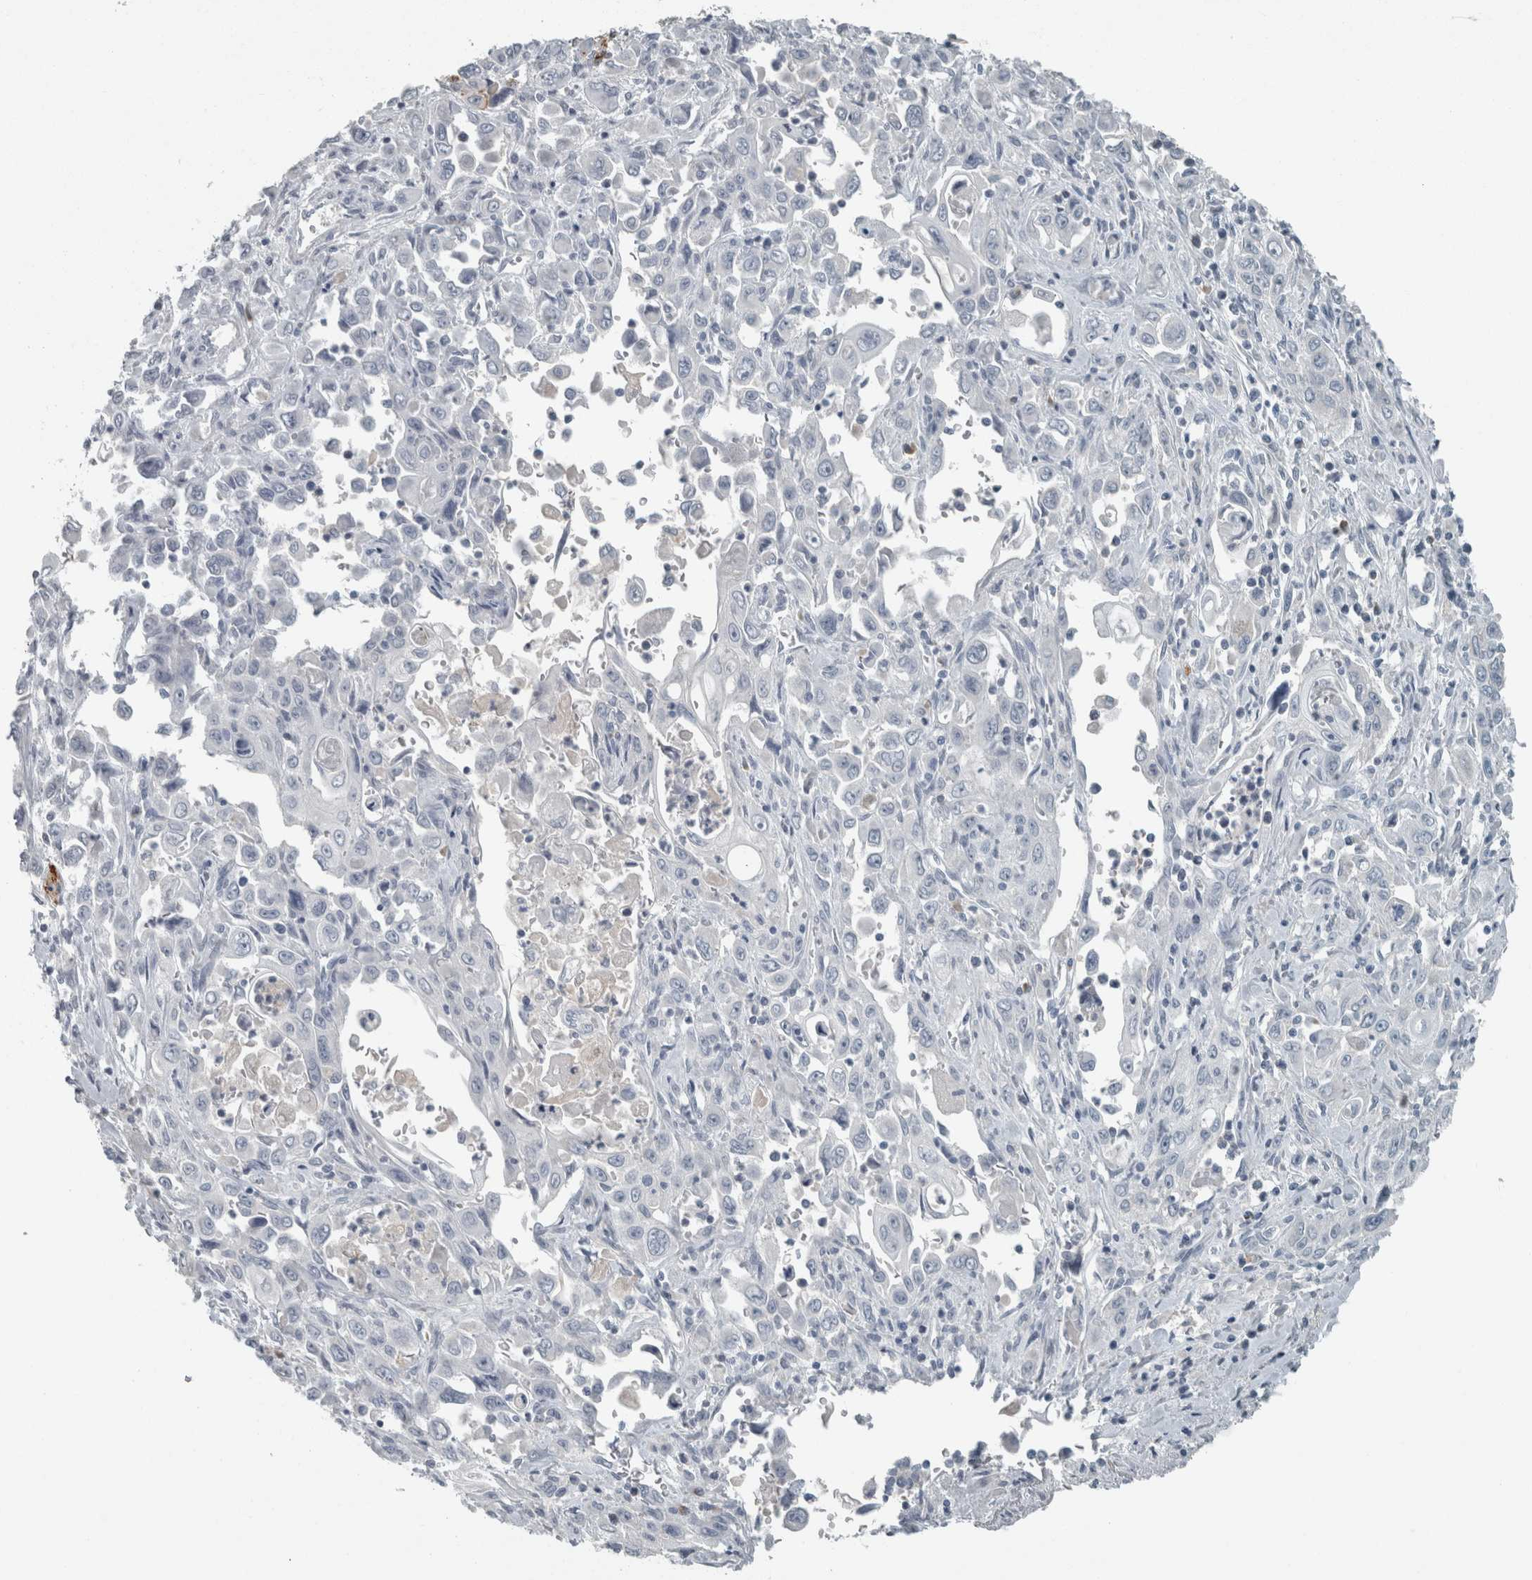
{"staining": {"intensity": "negative", "quantity": "none", "location": "none"}, "tissue": "pancreatic cancer", "cell_type": "Tumor cells", "image_type": "cancer", "snomed": [{"axis": "morphology", "description": "Adenocarcinoma, NOS"}, {"axis": "topography", "description": "Pancreas"}], "caption": "The micrograph shows no significant expression in tumor cells of pancreatic cancer.", "gene": "CHL1", "patient": {"sex": "male", "age": 70}}